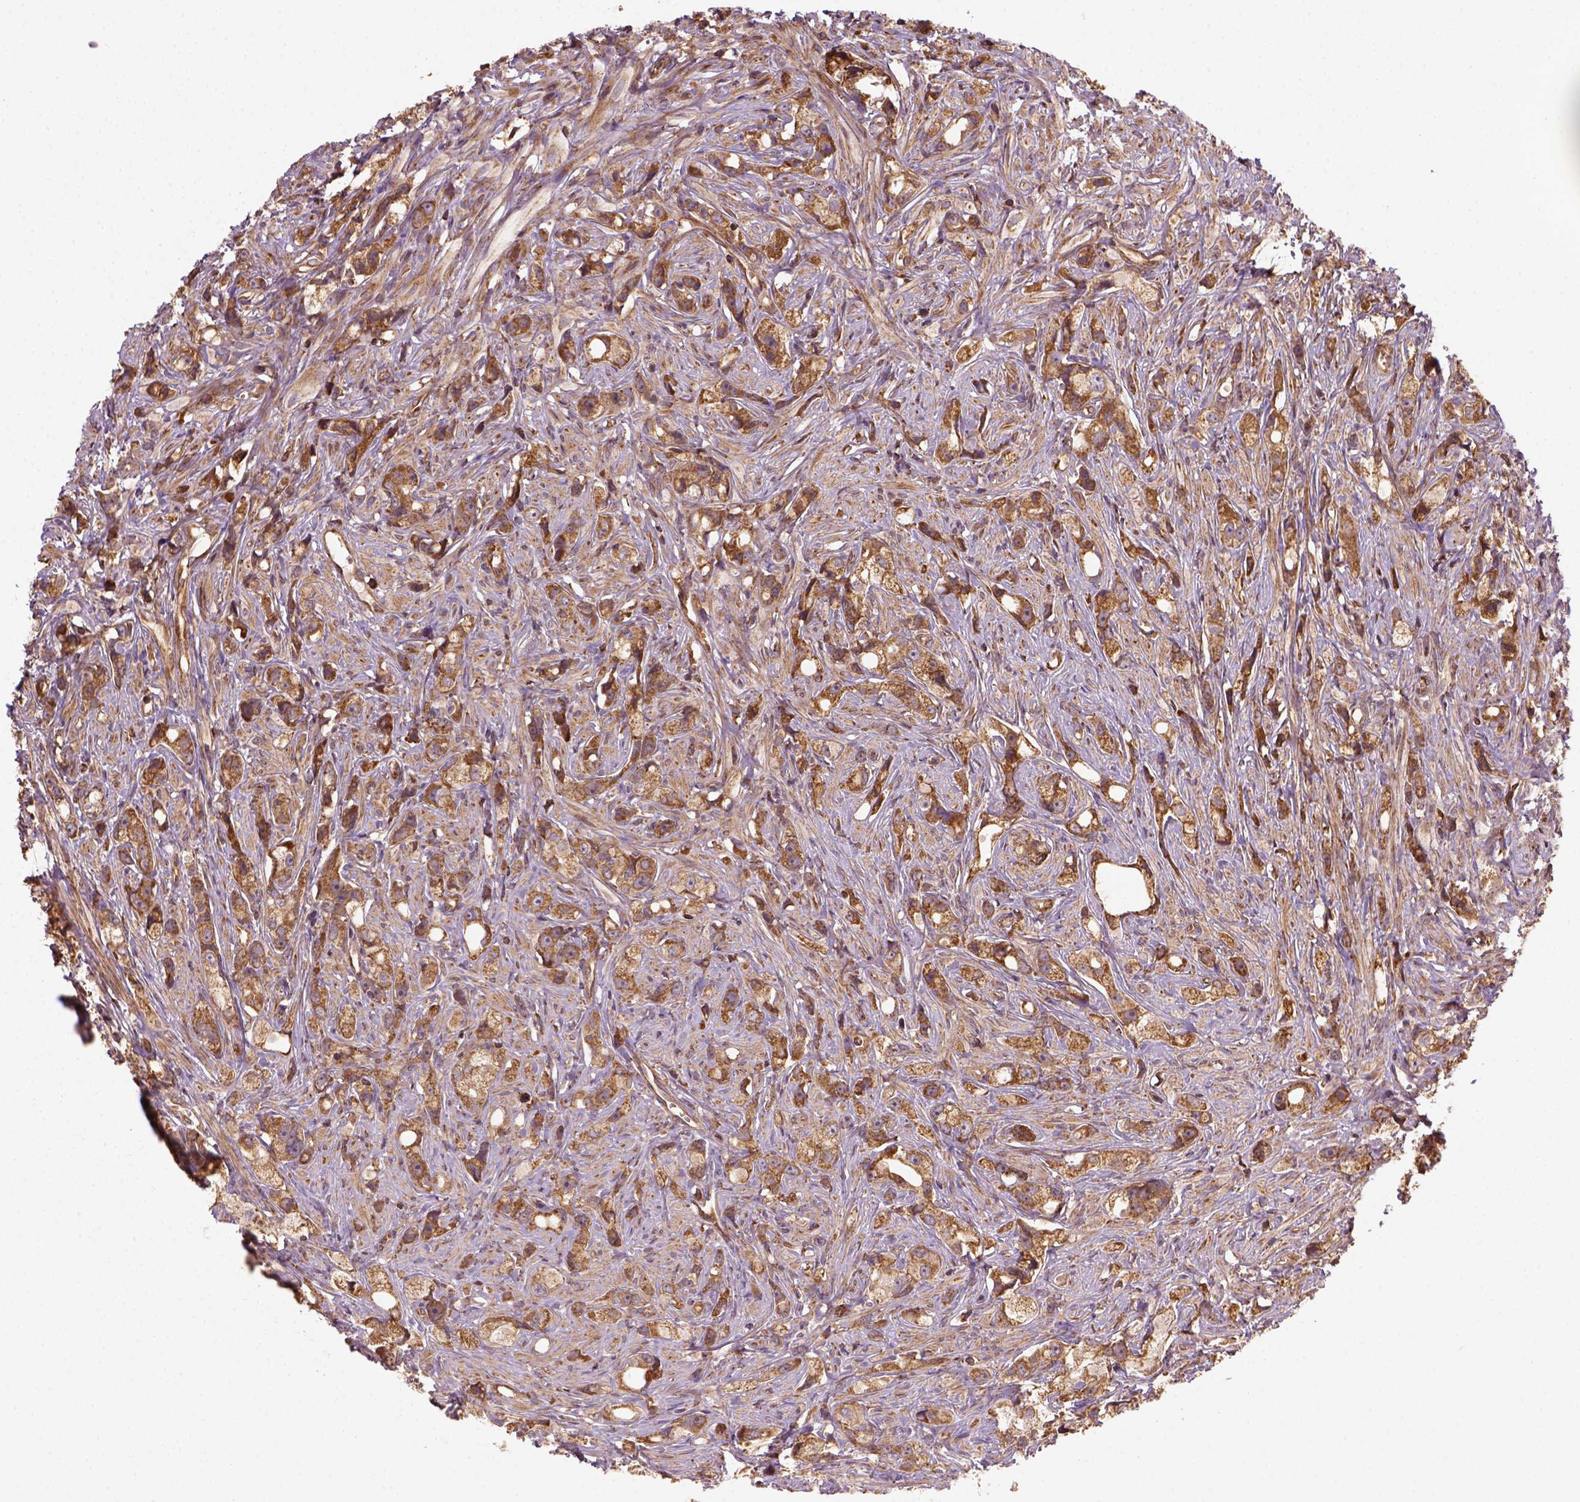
{"staining": {"intensity": "moderate", "quantity": ">75%", "location": "cytoplasmic/membranous"}, "tissue": "prostate cancer", "cell_type": "Tumor cells", "image_type": "cancer", "snomed": [{"axis": "morphology", "description": "Adenocarcinoma, High grade"}, {"axis": "topography", "description": "Prostate"}], "caption": "Protein staining of prostate cancer tissue demonstrates moderate cytoplasmic/membranous expression in approximately >75% of tumor cells.", "gene": "MAPK8IP3", "patient": {"sex": "male", "age": 75}}